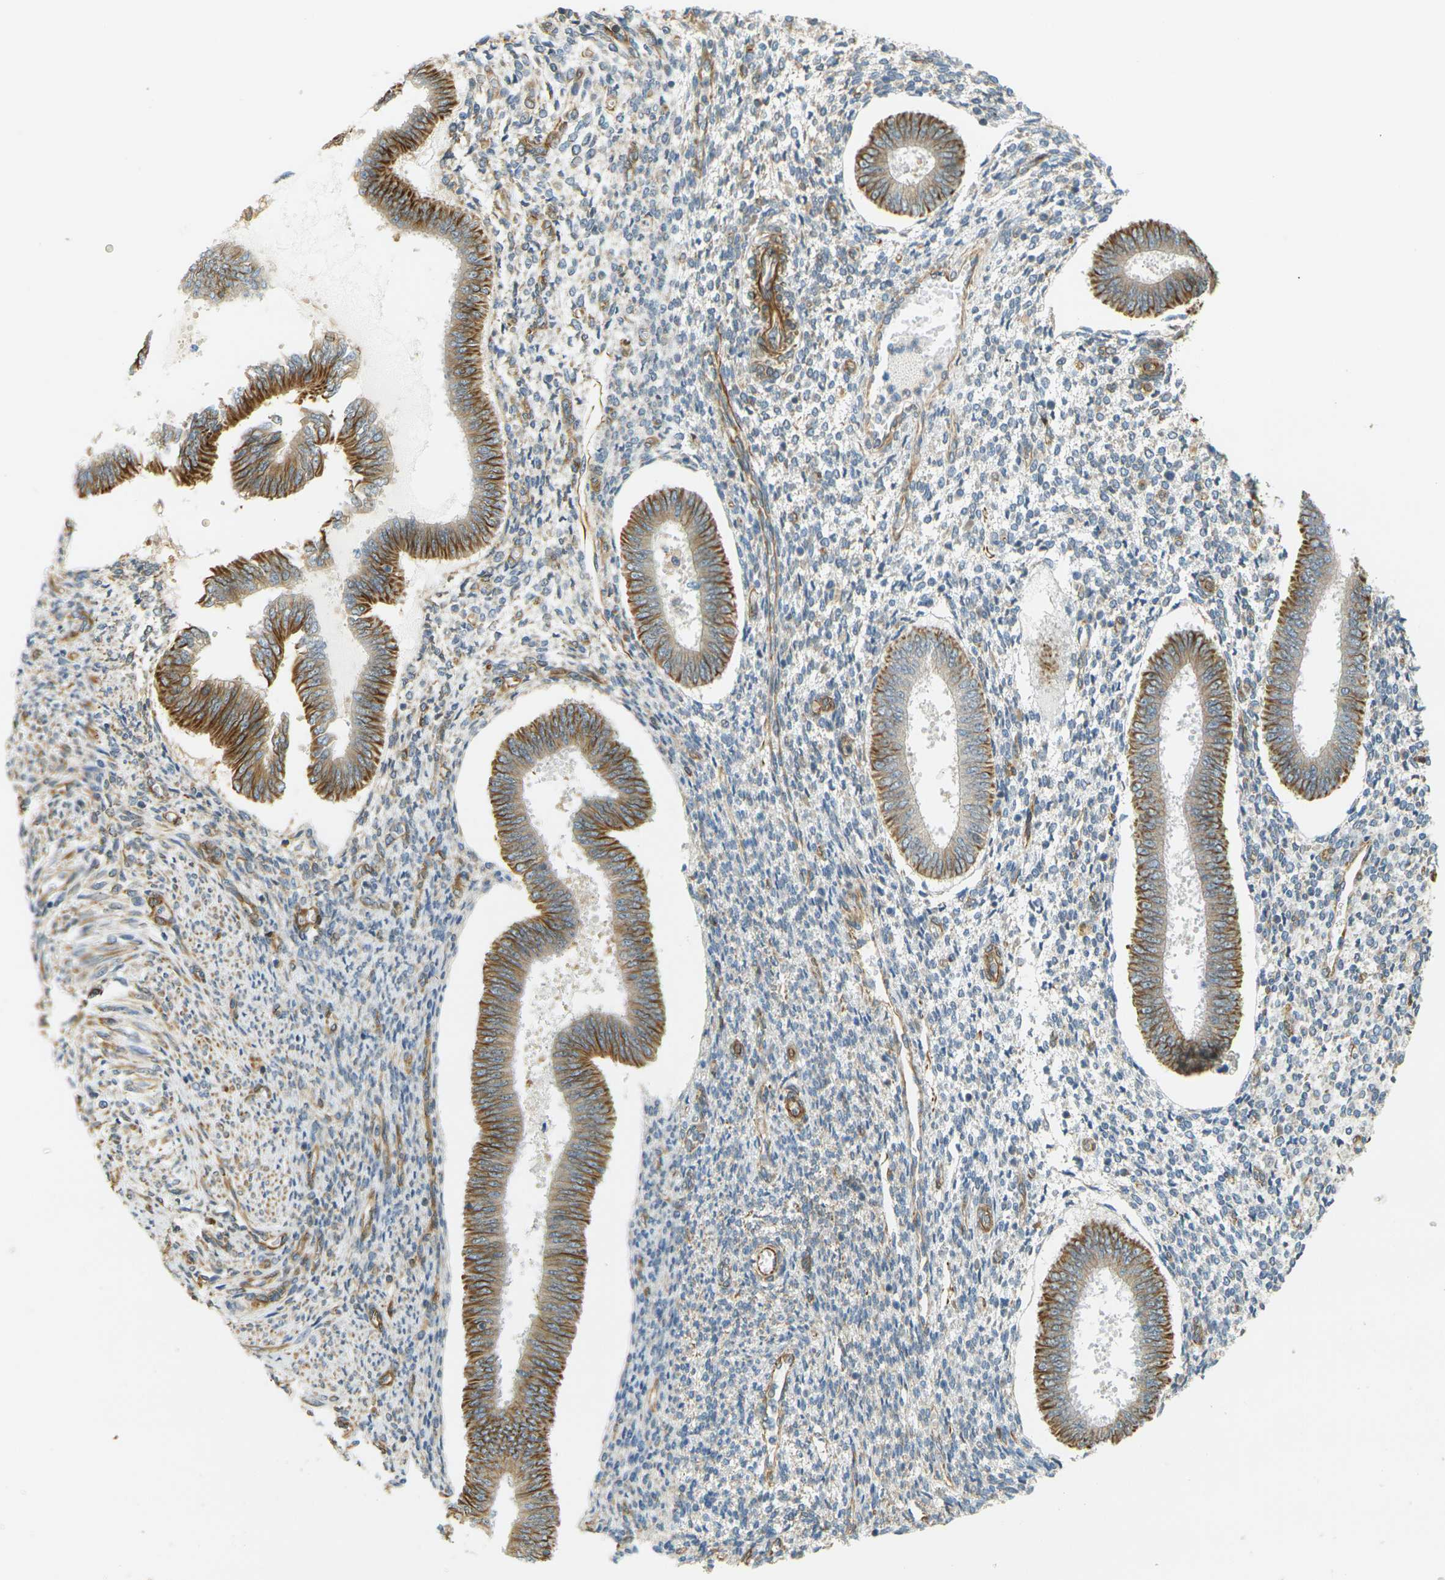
{"staining": {"intensity": "moderate", "quantity": "25%-75%", "location": "cytoplasmic/membranous"}, "tissue": "endometrium", "cell_type": "Cells in endometrial stroma", "image_type": "normal", "snomed": [{"axis": "morphology", "description": "Normal tissue, NOS"}, {"axis": "topography", "description": "Endometrium"}], "caption": "The histopathology image shows staining of benign endometrium, revealing moderate cytoplasmic/membranous protein staining (brown color) within cells in endometrial stroma.", "gene": "CYTH3", "patient": {"sex": "female", "age": 35}}